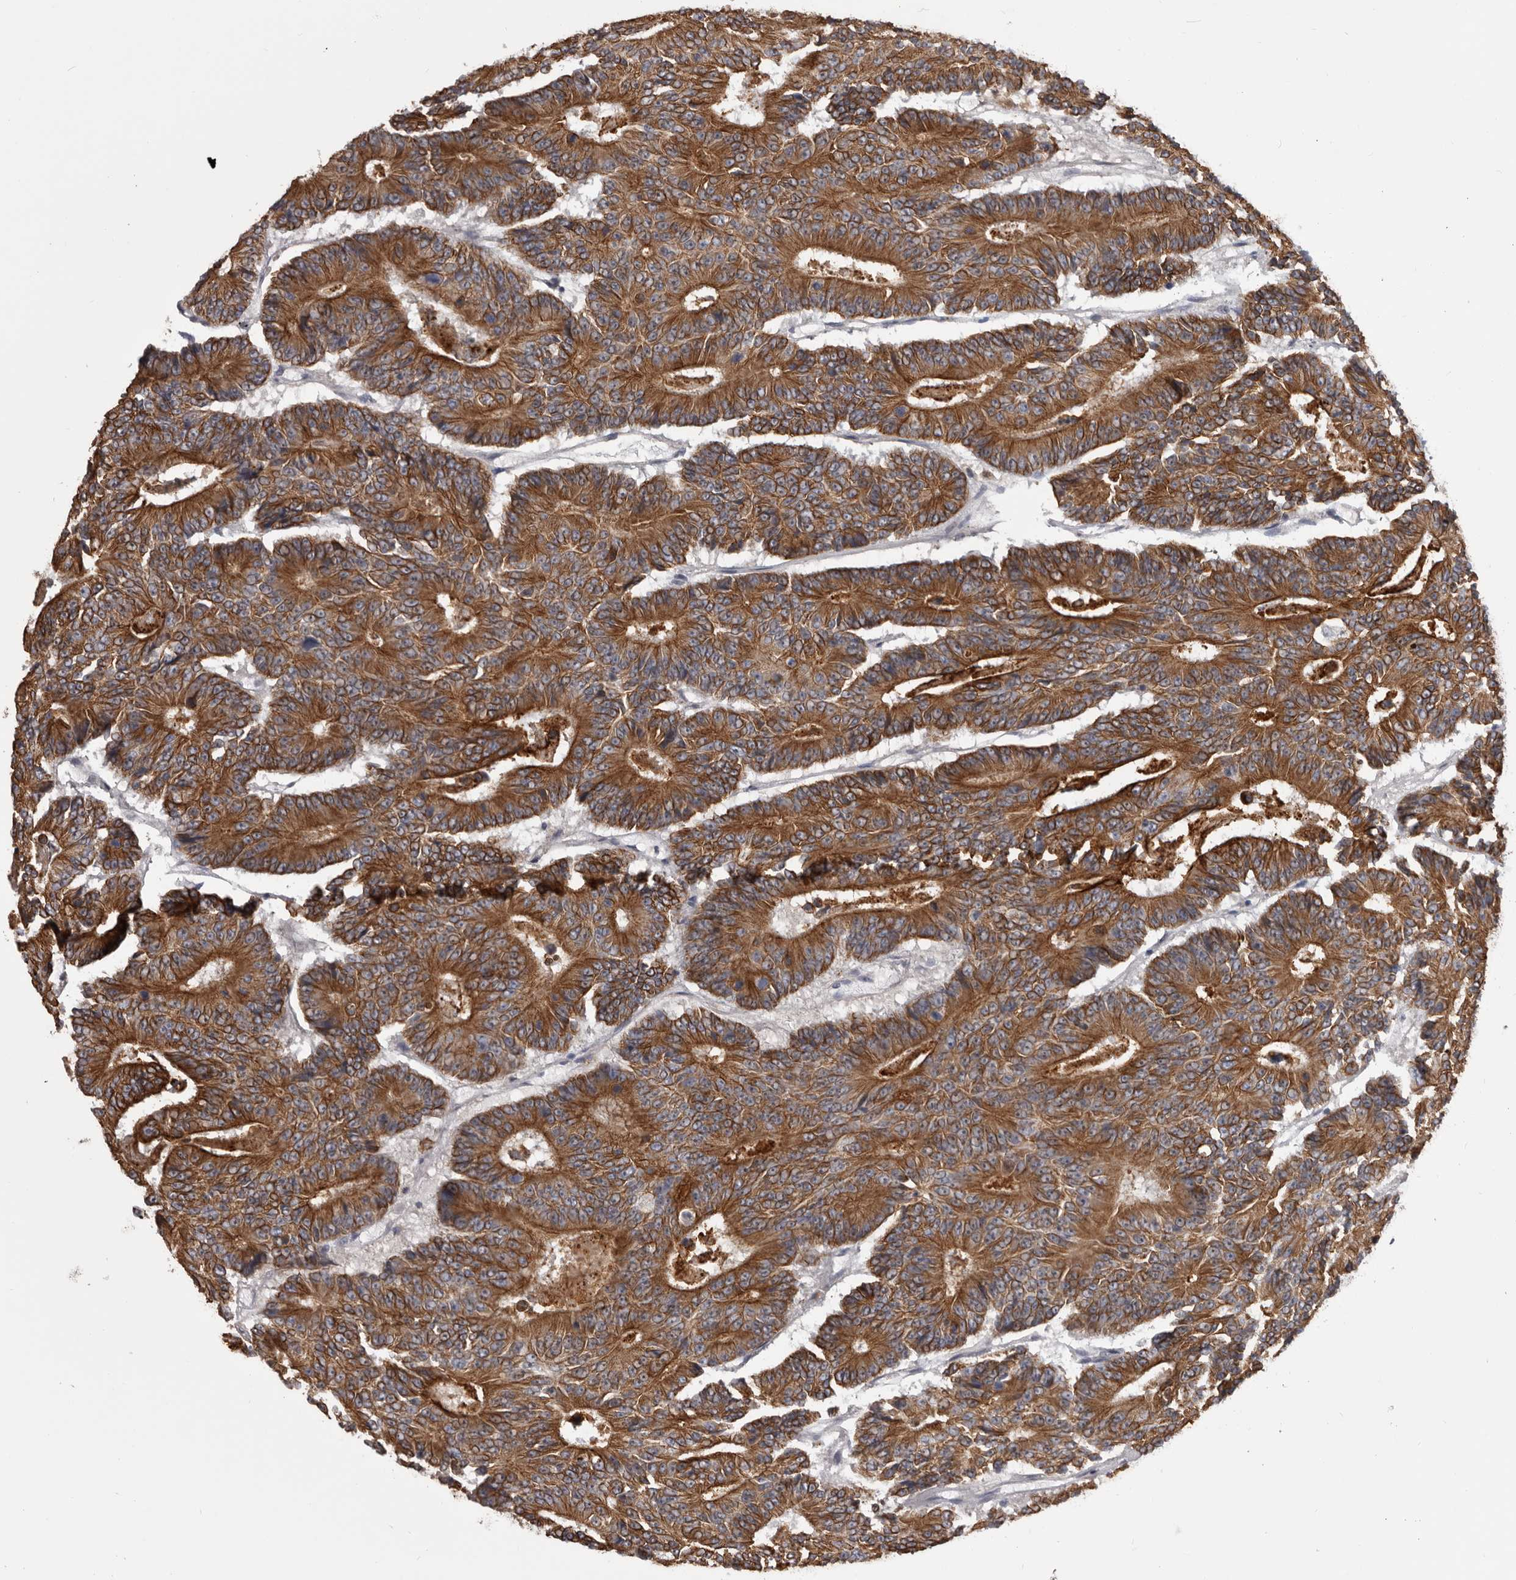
{"staining": {"intensity": "strong", "quantity": ">75%", "location": "cytoplasmic/membranous"}, "tissue": "colorectal cancer", "cell_type": "Tumor cells", "image_type": "cancer", "snomed": [{"axis": "morphology", "description": "Adenocarcinoma, NOS"}, {"axis": "topography", "description": "Colon"}], "caption": "A brown stain shows strong cytoplasmic/membranous expression of a protein in human colorectal cancer tumor cells.", "gene": "LPAR6", "patient": {"sex": "male", "age": 83}}